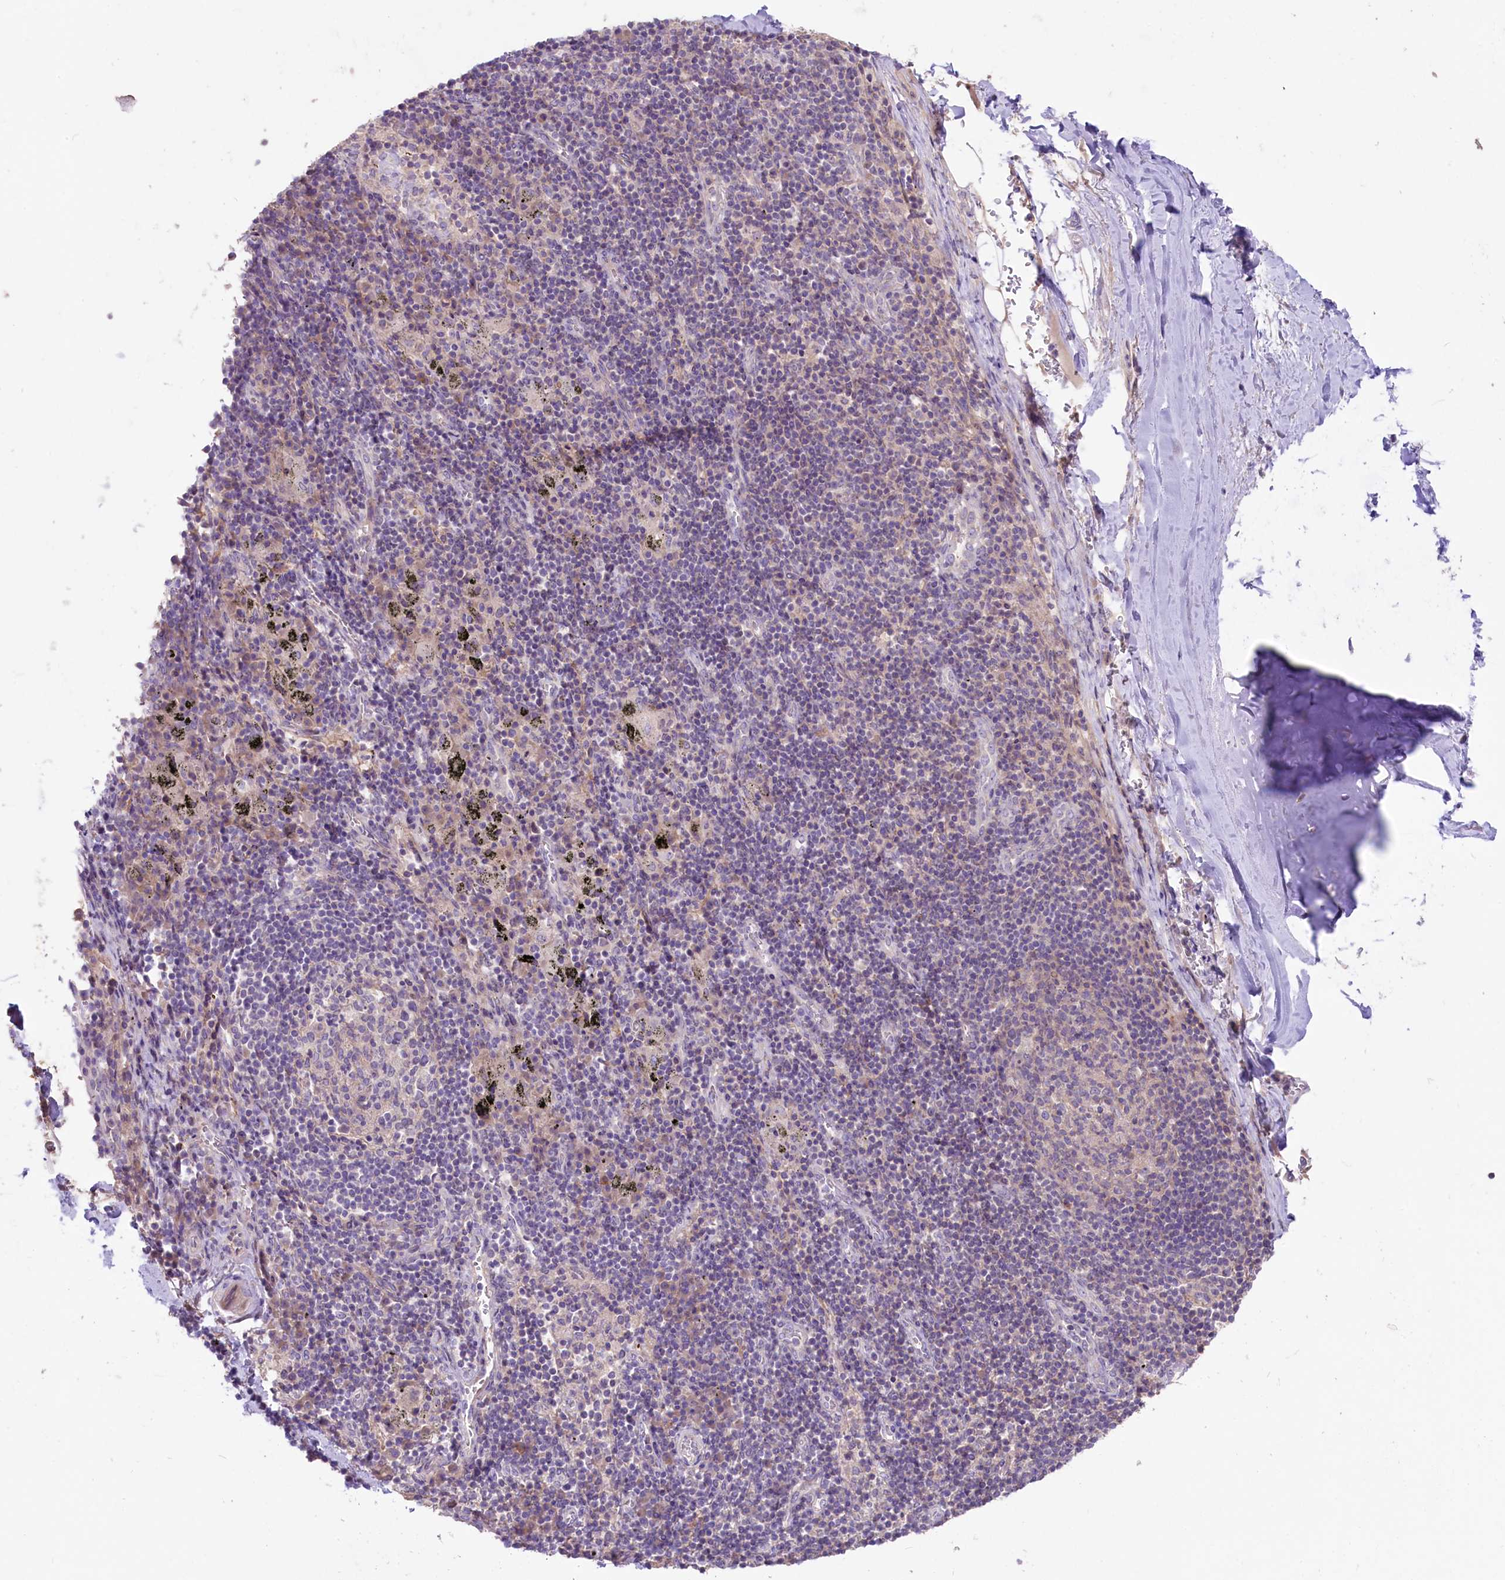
{"staining": {"intensity": "negative", "quantity": "none", "location": "none"}, "tissue": "adipose tissue", "cell_type": "Adipocytes", "image_type": "normal", "snomed": [{"axis": "morphology", "description": "Normal tissue, NOS"}, {"axis": "topography", "description": "Lymph node"}, {"axis": "topography", "description": "Cartilage tissue"}, {"axis": "topography", "description": "Bronchus"}], "caption": "Adipose tissue was stained to show a protein in brown. There is no significant staining in adipocytes. (Immunohistochemistry, brightfield microscopy, high magnification).", "gene": "CD99L2", "patient": {"sex": "male", "age": 63}}